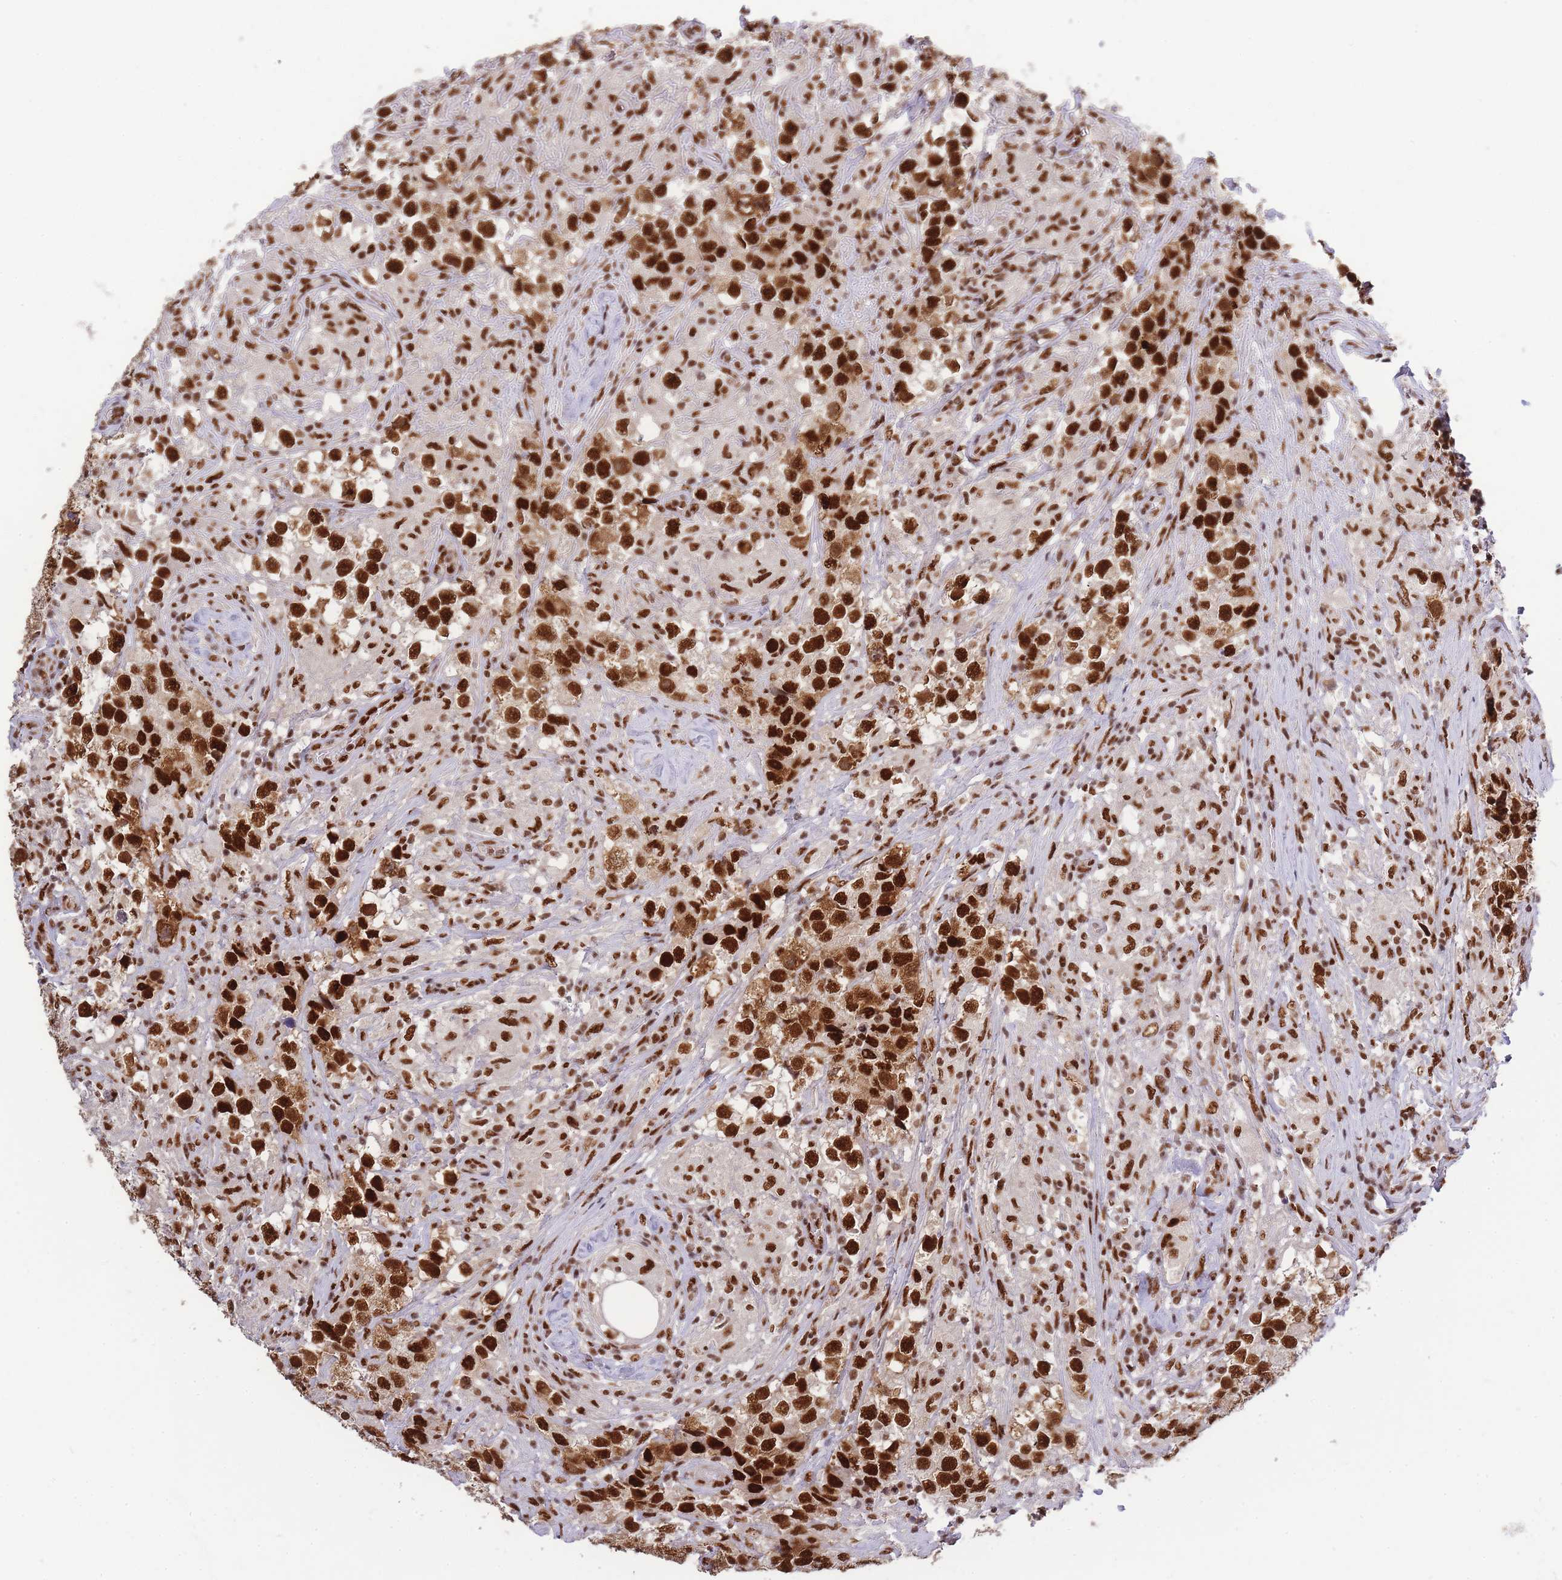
{"staining": {"intensity": "strong", "quantity": ">75%", "location": "nuclear"}, "tissue": "testis cancer", "cell_type": "Tumor cells", "image_type": "cancer", "snomed": [{"axis": "morphology", "description": "Seminoma, NOS"}, {"axis": "topography", "description": "Testis"}], "caption": "A brown stain shows strong nuclear expression of a protein in human seminoma (testis) tumor cells. The staining was performed using DAB (3,3'-diaminobenzidine) to visualize the protein expression in brown, while the nuclei were stained in blue with hematoxylin (Magnification: 20x).", "gene": "PRKDC", "patient": {"sex": "male", "age": 46}}